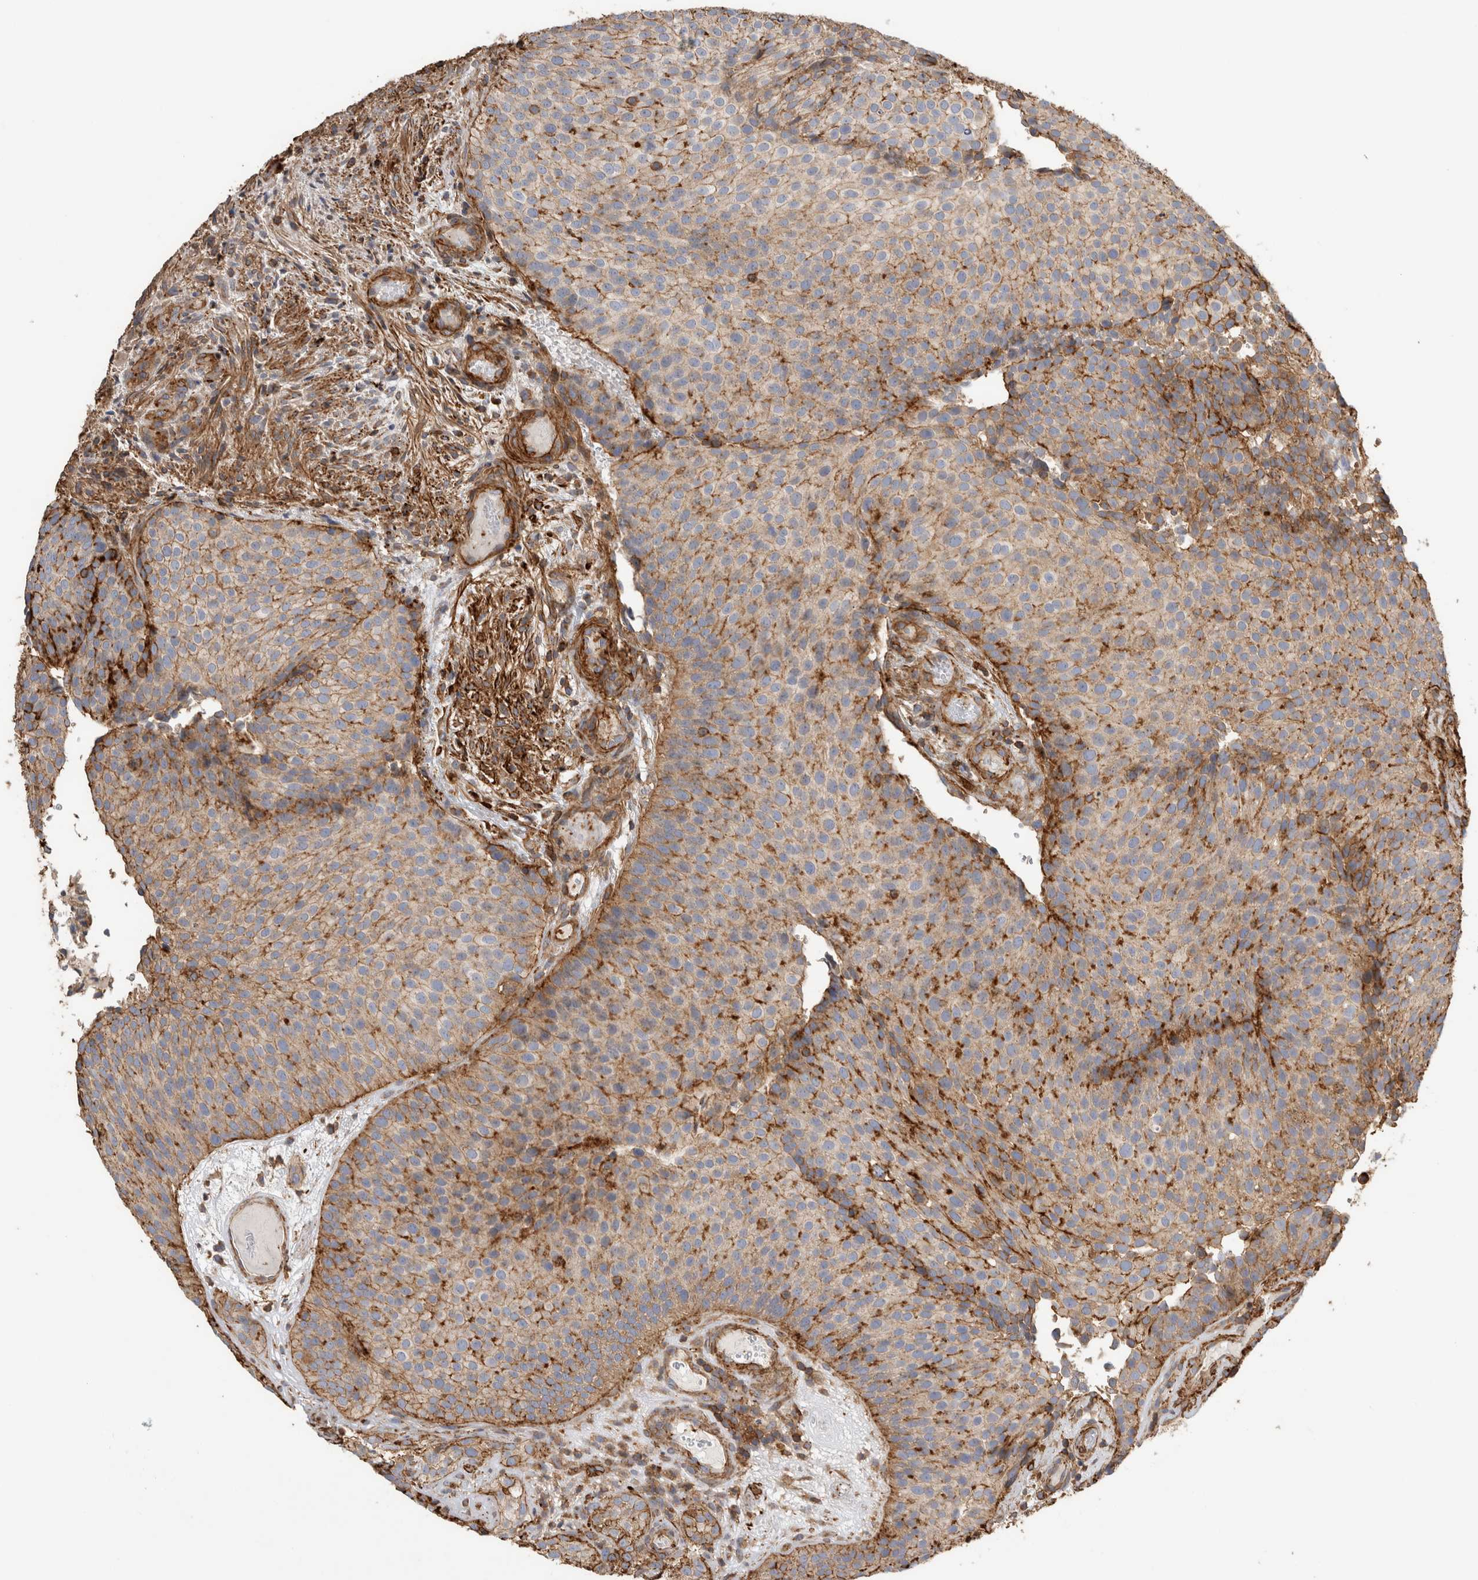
{"staining": {"intensity": "moderate", "quantity": "25%-75%", "location": "cytoplasmic/membranous"}, "tissue": "urothelial cancer", "cell_type": "Tumor cells", "image_type": "cancer", "snomed": [{"axis": "morphology", "description": "Urothelial carcinoma, Low grade"}, {"axis": "topography", "description": "Urinary bladder"}], "caption": "Immunohistochemical staining of human urothelial cancer displays moderate cytoplasmic/membranous protein positivity in about 25%-75% of tumor cells.", "gene": "GPER1", "patient": {"sex": "male", "age": 86}}